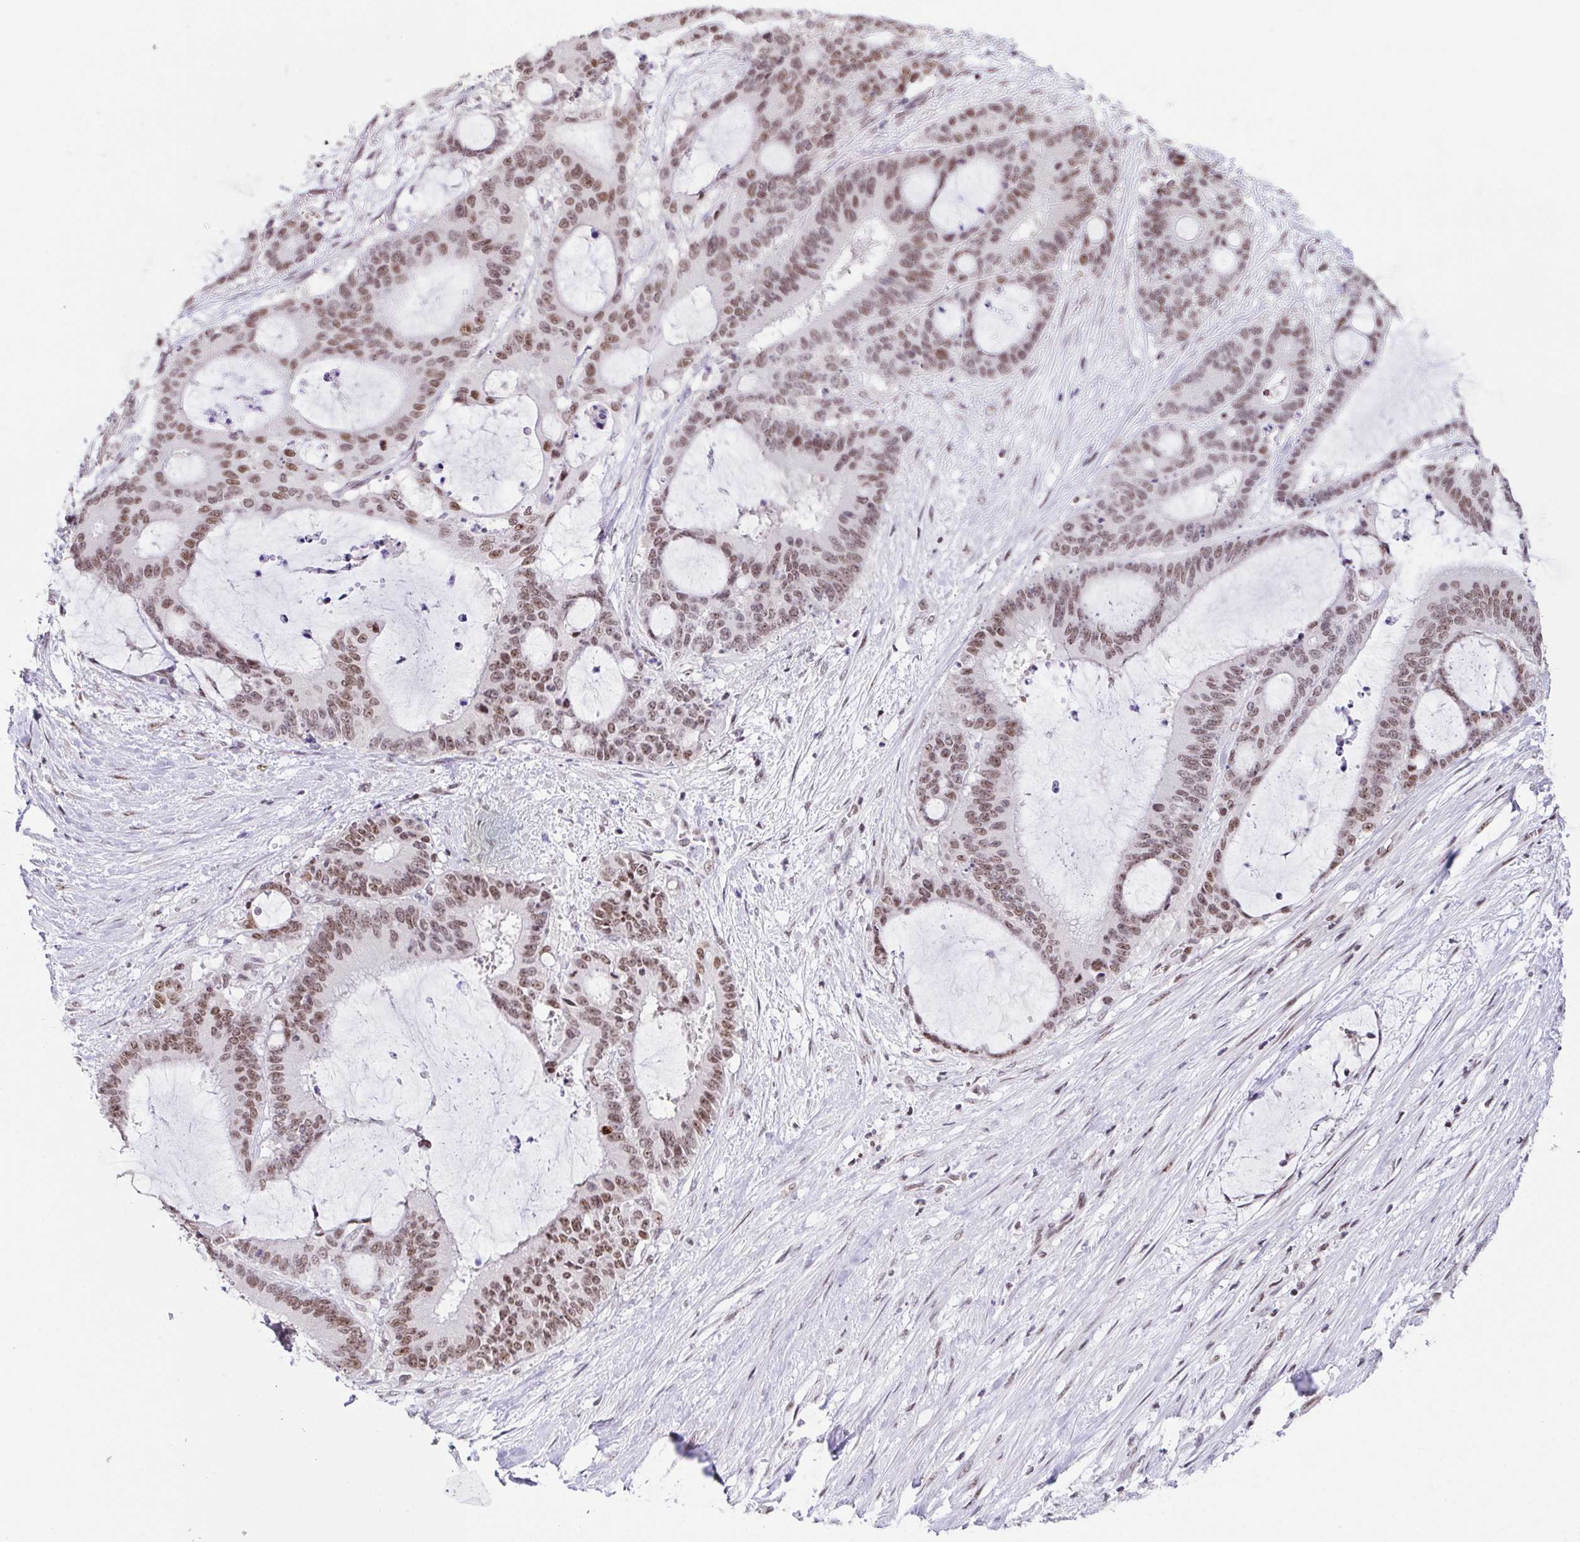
{"staining": {"intensity": "moderate", "quantity": ">75%", "location": "nuclear"}, "tissue": "liver cancer", "cell_type": "Tumor cells", "image_type": "cancer", "snomed": [{"axis": "morphology", "description": "Normal tissue, NOS"}, {"axis": "morphology", "description": "Cholangiocarcinoma"}, {"axis": "topography", "description": "Liver"}, {"axis": "topography", "description": "Peripheral nerve tissue"}], "caption": "High-magnification brightfield microscopy of liver cancer stained with DAB (brown) and counterstained with hematoxylin (blue). tumor cells exhibit moderate nuclear staining is appreciated in about>75% of cells.", "gene": "ZNF800", "patient": {"sex": "female", "age": 73}}